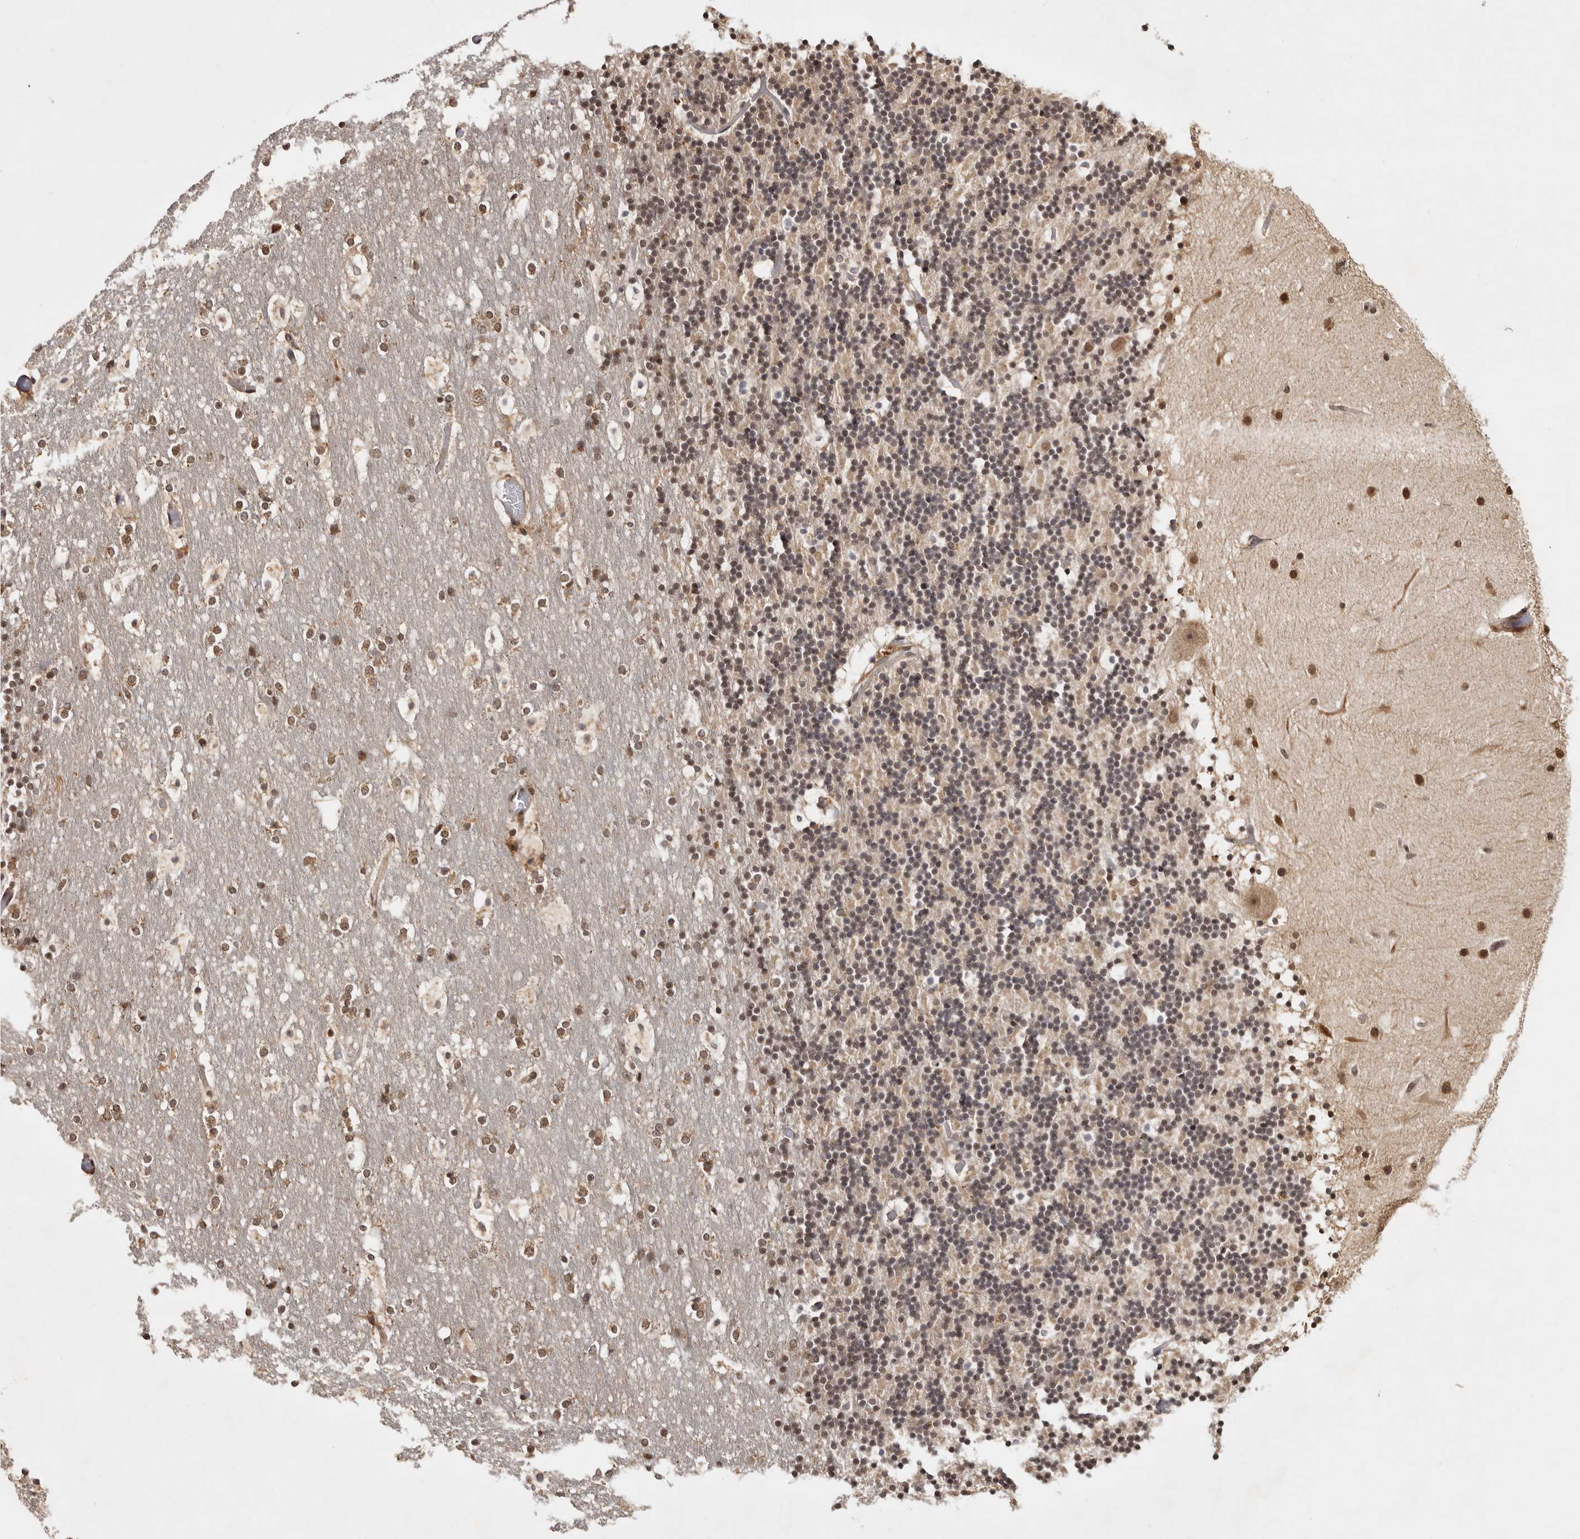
{"staining": {"intensity": "weak", "quantity": ">75%", "location": "nuclear"}, "tissue": "cerebellum", "cell_type": "Cells in granular layer", "image_type": "normal", "snomed": [{"axis": "morphology", "description": "Normal tissue, NOS"}, {"axis": "topography", "description": "Cerebellum"}], "caption": "This is a photomicrograph of immunohistochemistry staining of benign cerebellum, which shows weak positivity in the nuclear of cells in granular layer.", "gene": "ZNF83", "patient": {"sex": "male", "age": 57}}